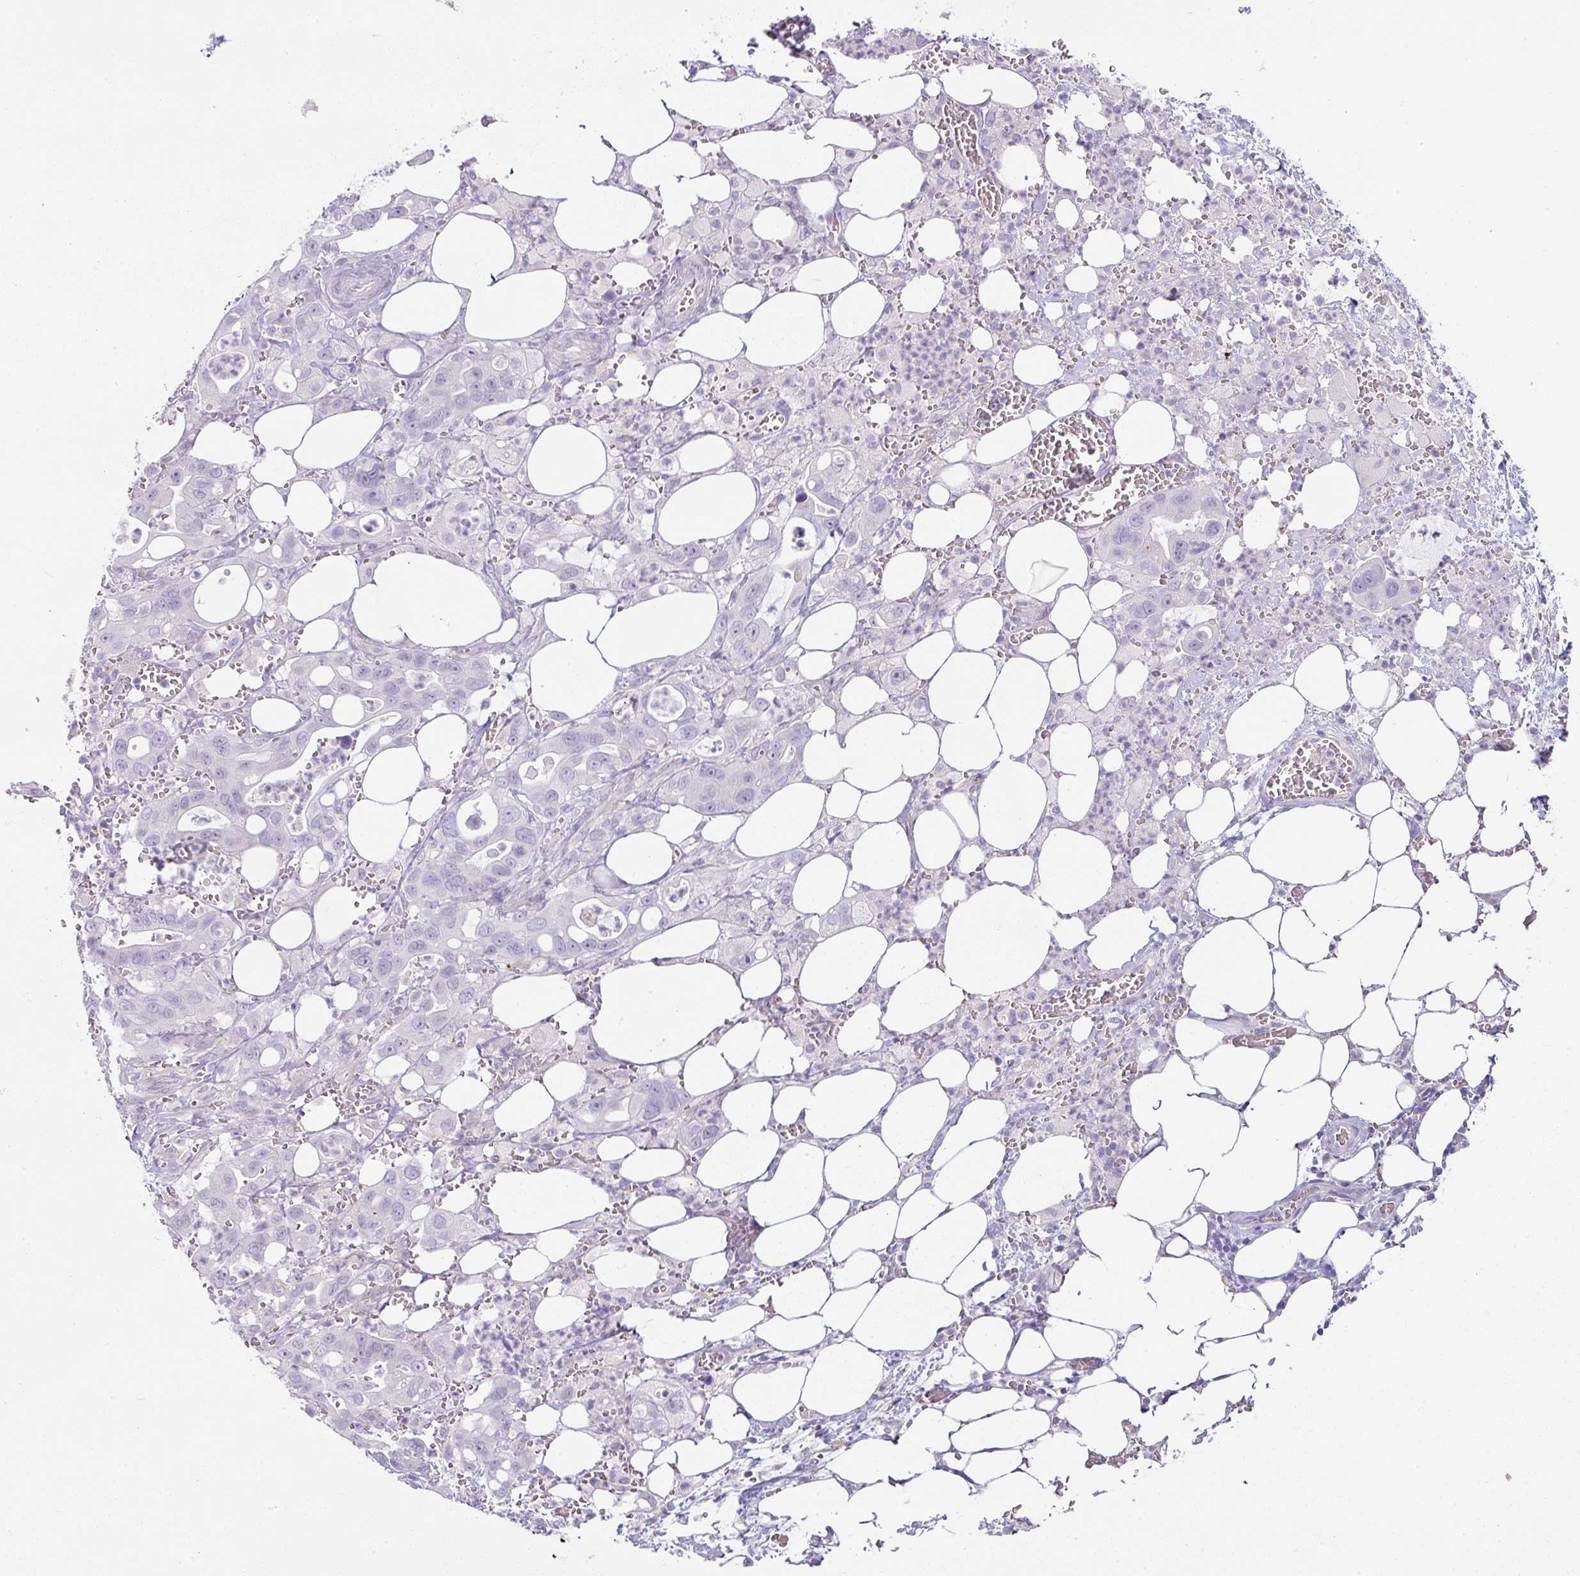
{"staining": {"intensity": "negative", "quantity": "none", "location": "none"}, "tissue": "pancreatic cancer", "cell_type": "Tumor cells", "image_type": "cancer", "snomed": [{"axis": "morphology", "description": "Adenocarcinoma, NOS"}, {"axis": "topography", "description": "Pancreas"}], "caption": "DAB immunohistochemical staining of human adenocarcinoma (pancreatic) reveals no significant positivity in tumor cells. (DAB (3,3'-diaminobenzidine) immunohistochemistry, high magnification).", "gene": "OR52N1", "patient": {"sex": "male", "age": 61}}